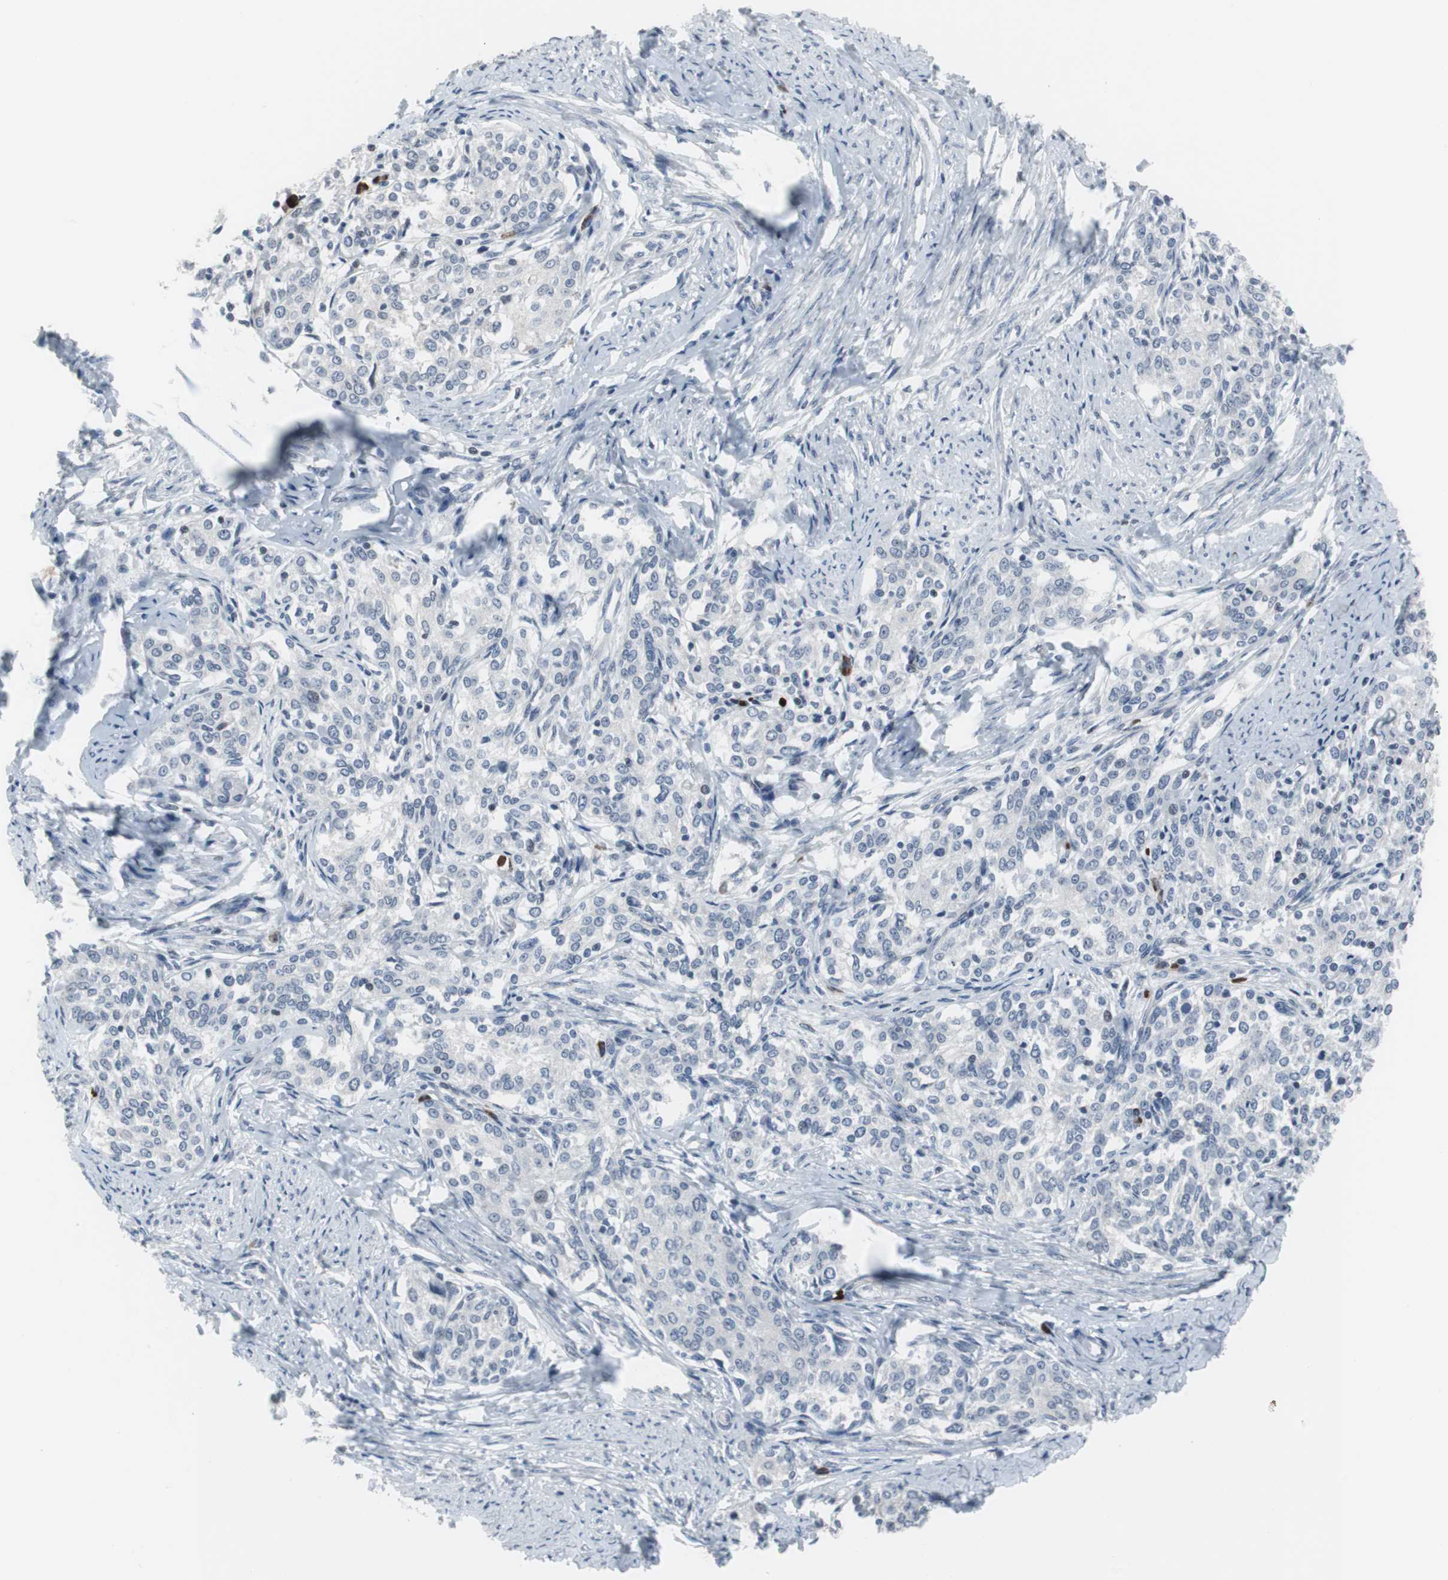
{"staining": {"intensity": "negative", "quantity": "none", "location": "none"}, "tissue": "cervical cancer", "cell_type": "Tumor cells", "image_type": "cancer", "snomed": [{"axis": "morphology", "description": "Squamous cell carcinoma, NOS"}, {"axis": "morphology", "description": "Adenocarcinoma, NOS"}, {"axis": "topography", "description": "Cervix"}], "caption": "Squamous cell carcinoma (cervical) was stained to show a protein in brown. There is no significant expression in tumor cells. The staining was performed using DAB (3,3'-diaminobenzidine) to visualize the protein expression in brown, while the nuclei were stained in blue with hematoxylin (Magnification: 20x).", "gene": "DOK1", "patient": {"sex": "female", "age": 52}}